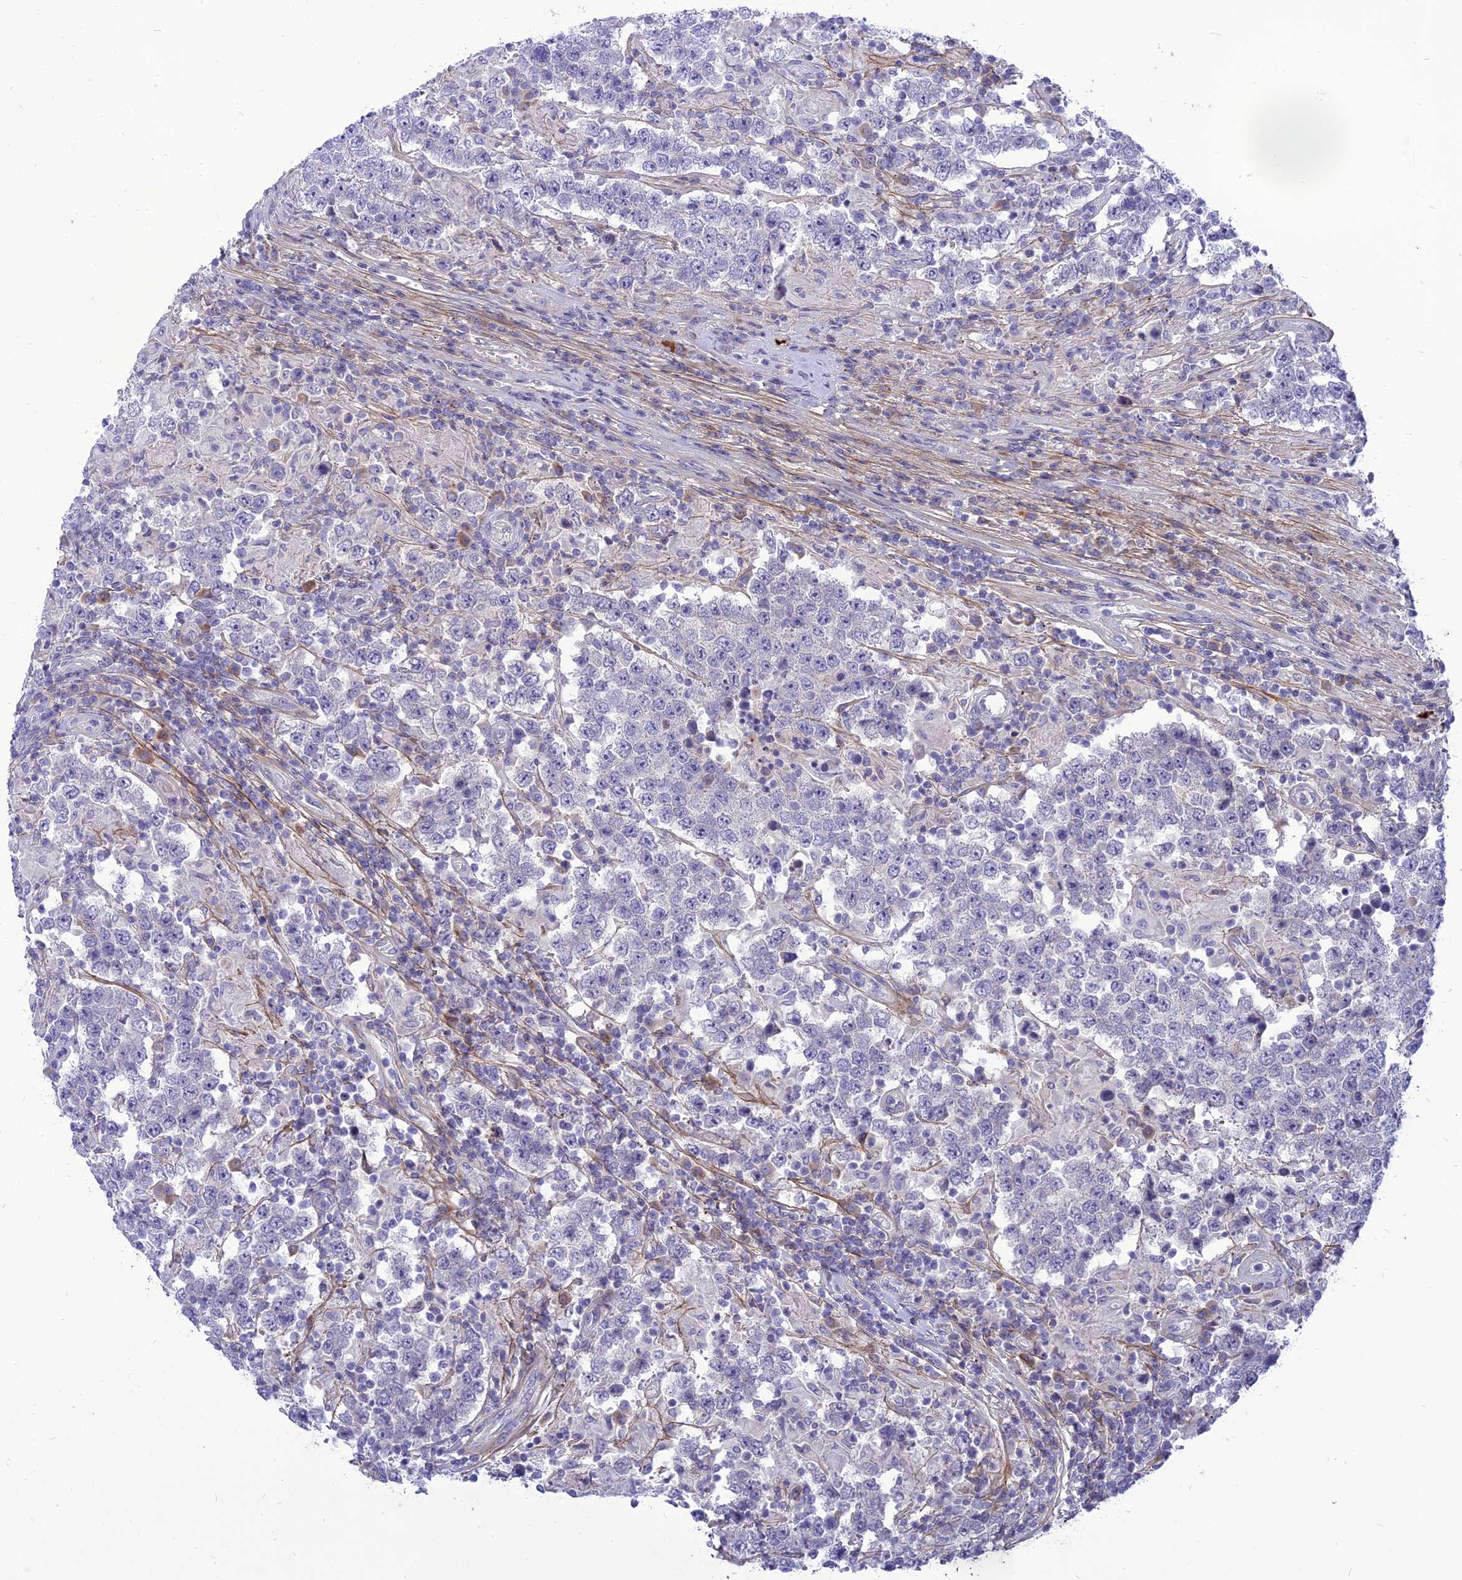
{"staining": {"intensity": "negative", "quantity": "none", "location": "none"}, "tissue": "testis cancer", "cell_type": "Tumor cells", "image_type": "cancer", "snomed": [{"axis": "morphology", "description": "Normal tissue, NOS"}, {"axis": "morphology", "description": "Urothelial carcinoma, High grade"}, {"axis": "morphology", "description": "Seminoma, NOS"}, {"axis": "morphology", "description": "Carcinoma, Embryonal, NOS"}, {"axis": "topography", "description": "Urinary bladder"}, {"axis": "topography", "description": "Testis"}], "caption": "Tumor cells are negative for brown protein staining in seminoma (testis). The staining was performed using DAB (3,3'-diaminobenzidine) to visualize the protein expression in brown, while the nuclei were stained in blue with hematoxylin (Magnification: 20x).", "gene": "MBD3L1", "patient": {"sex": "male", "age": 41}}